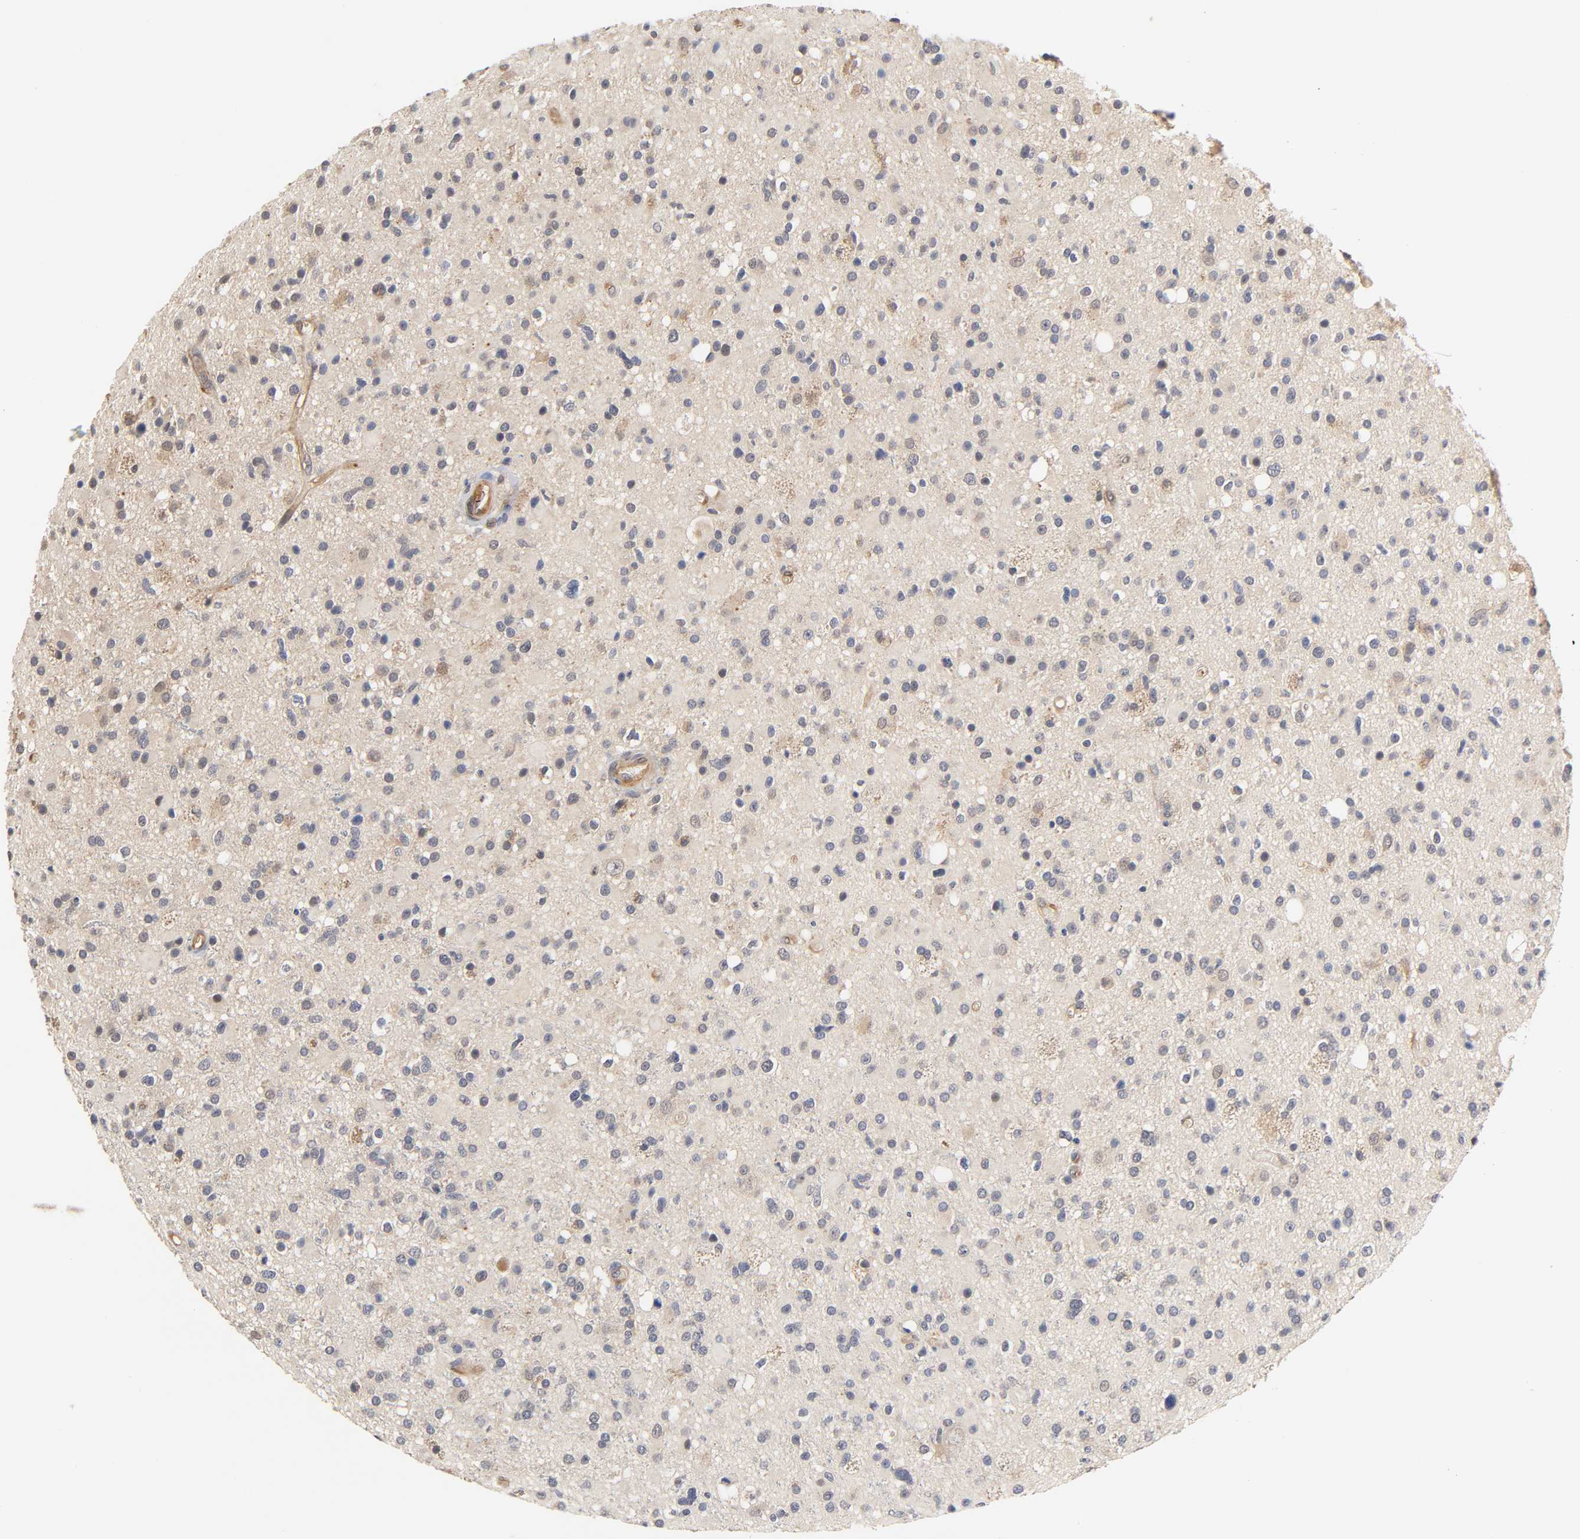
{"staining": {"intensity": "negative", "quantity": "none", "location": "none"}, "tissue": "glioma", "cell_type": "Tumor cells", "image_type": "cancer", "snomed": [{"axis": "morphology", "description": "Glioma, malignant, High grade"}, {"axis": "topography", "description": "Brain"}], "caption": "Immunohistochemistry (IHC) micrograph of neoplastic tissue: malignant high-grade glioma stained with DAB (3,3'-diaminobenzidine) demonstrates no significant protein expression in tumor cells. Nuclei are stained in blue.", "gene": "PDE5A", "patient": {"sex": "male", "age": 33}}